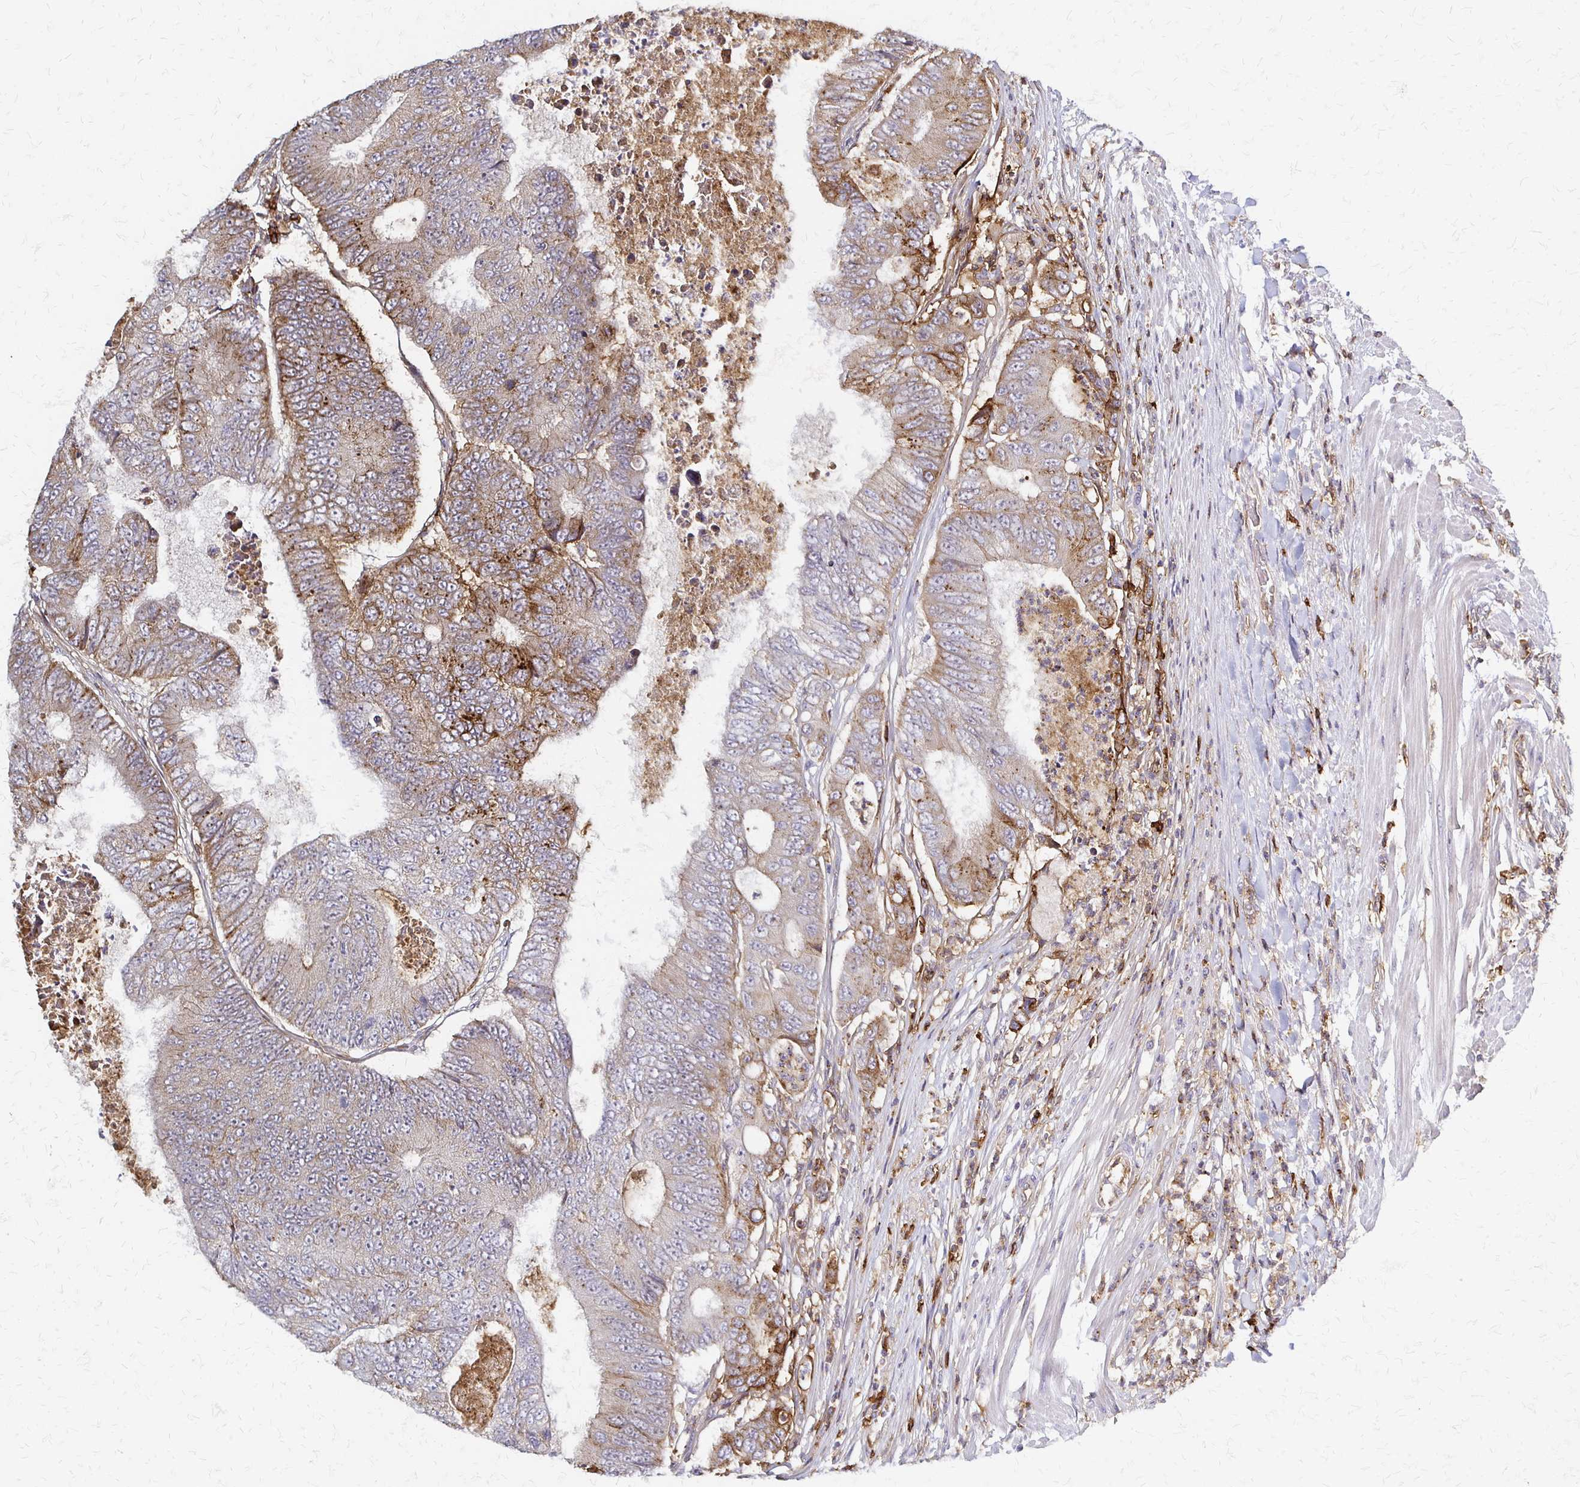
{"staining": {"intensity": "moderate", "quantity": "25%-75%", "location": "cytoplasmic/membranous"}, "tissue": "colorectal cancer", "cell_type": "Tumor cells", "image_type": "cancer", "snomed": [{"axis": "morphology", "description": "Adenocarcinoma, NOS"}, {"axis": "topography", "description": "Colon"}], "caption": "This is a photomicrograph of IHC staining of adenocarcinoma (colorectal), which shows moderate expression in the cytoplasmic/membranous of tumor cells.", "gene": "SLC9A9", "patient": {"sex": "female", "age": 48}}